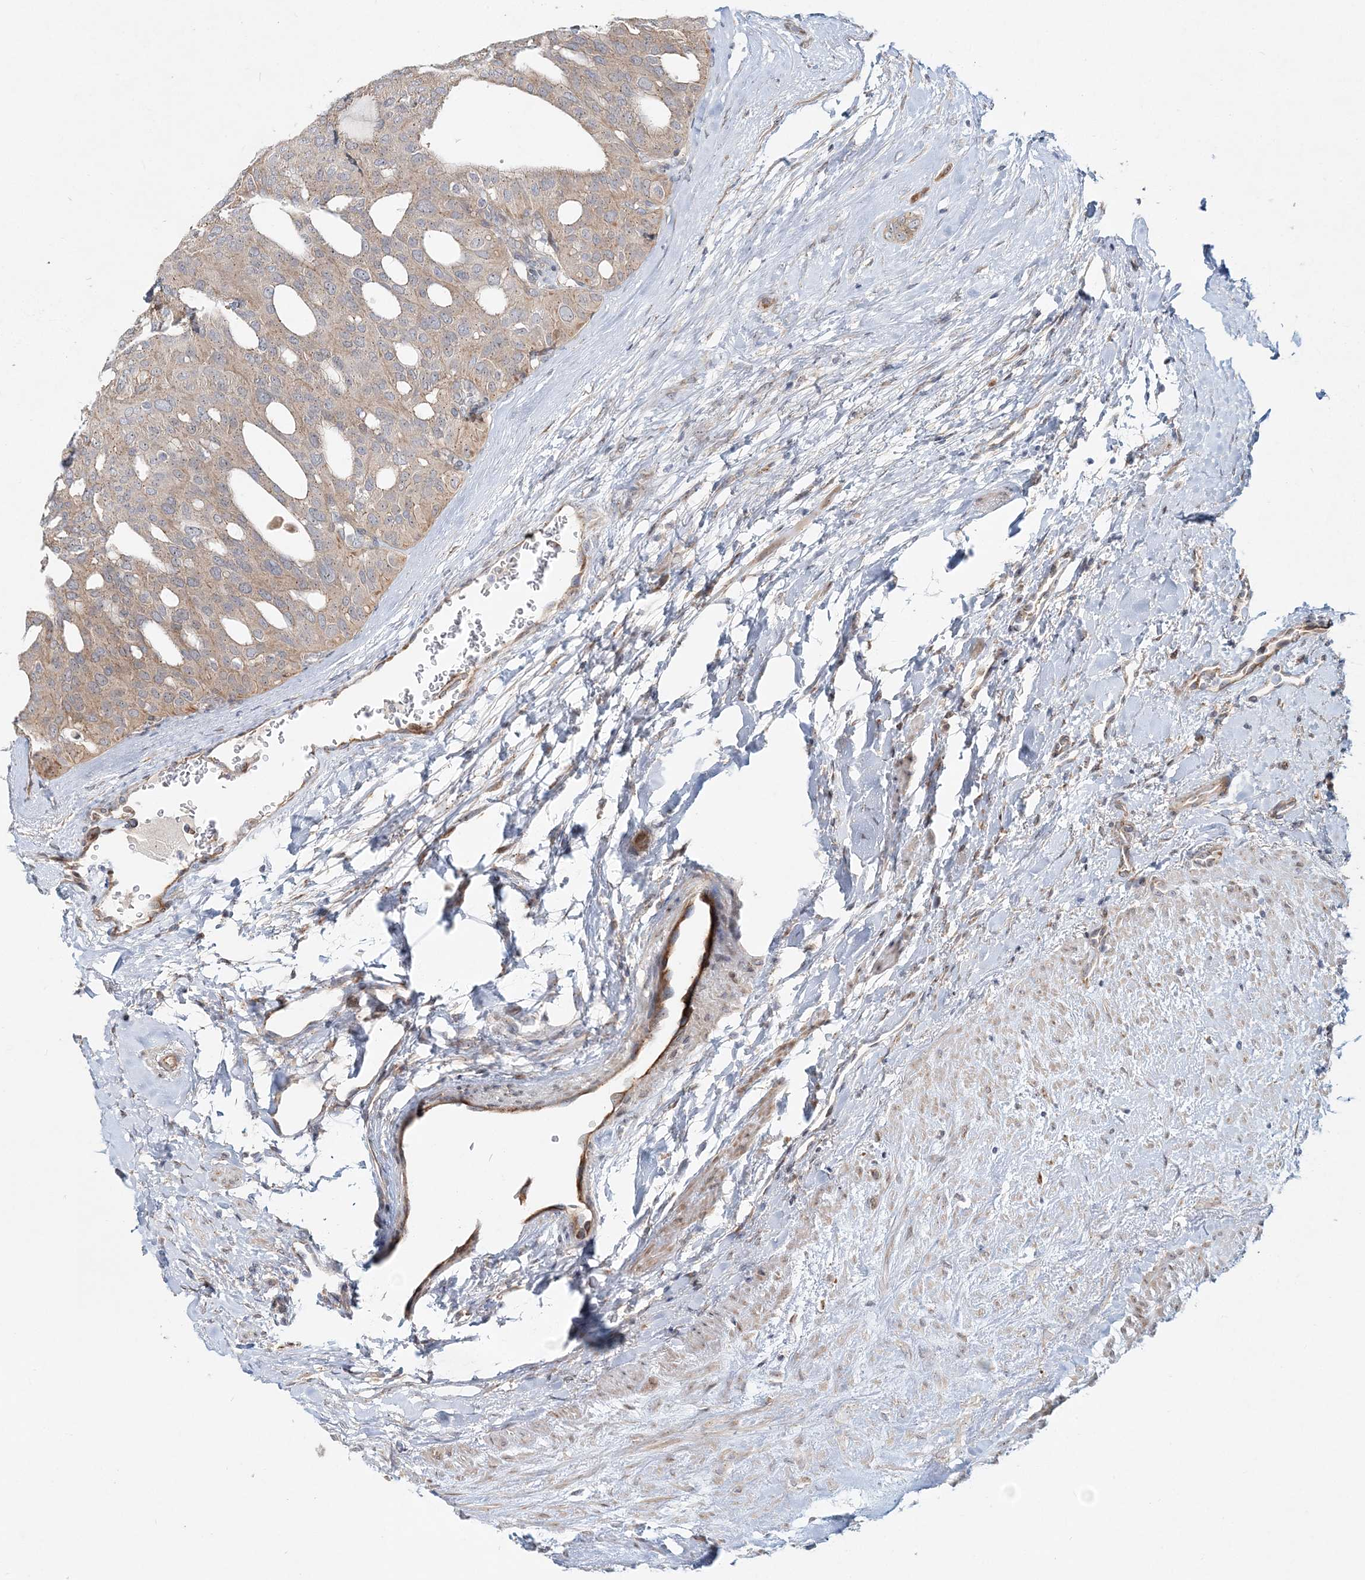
{"staining": {"intensity": "weak", "quantity": "25%-75%", "location": "cytoplasmic/membranous"}, "tissue": "thyroid cancer", "cell_type": "Tumor cells", "image_type": "cancer", "snomed": [{"axis": "morphology", "description": "Follicular adenoma carcinoma, NOS"}, {"axis": "topography", "description": "Thyroid gland"}], "caption": "A brown stain highlights weak cytoplasmic/membranous positivity of a protein in thyroid cancer tumor cells.", "gene": "CXXC5", "patient": {"sex": "male", "age": 75}}